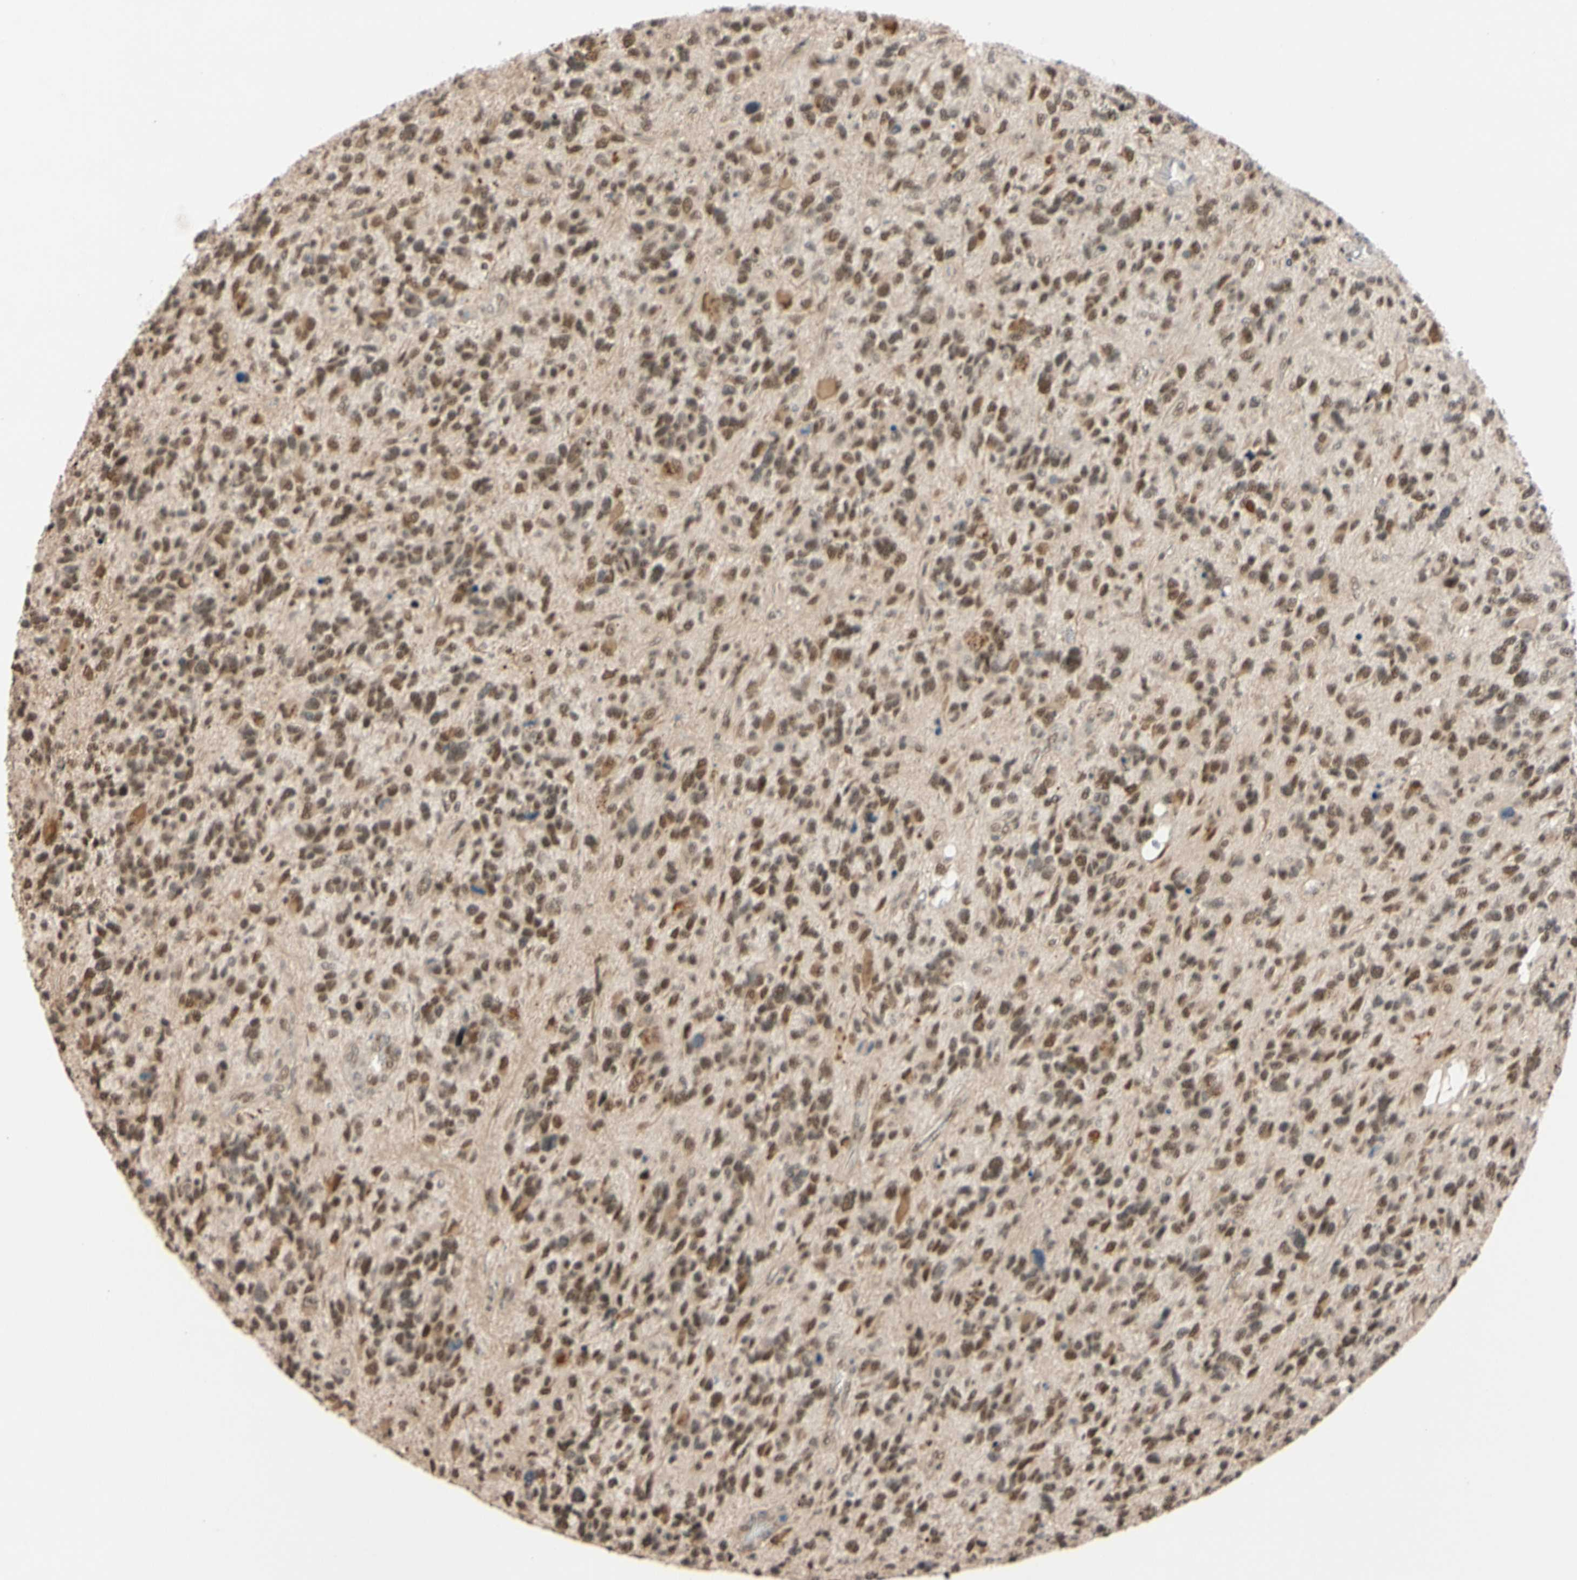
{"staining": {"intensity": "moderate", "quantity": ">75%", "location": "nuclear"}, "tissue": "glioma", "cell_type": "Tumor cells", "image_type": "cancer", "snomed": [{"axis": "morphology", "description": "Glioma, malignant, High grade"}, {"axis": "topography", "description": "Brain"}], "caption": "About >75% of tumor cells in malignant high-grade glioma show moderate nuclear protein expression as visualized by brown immunohistochemical staining.", "gene": "TAF4", "patient": {"sex": "female", "age": 58}}